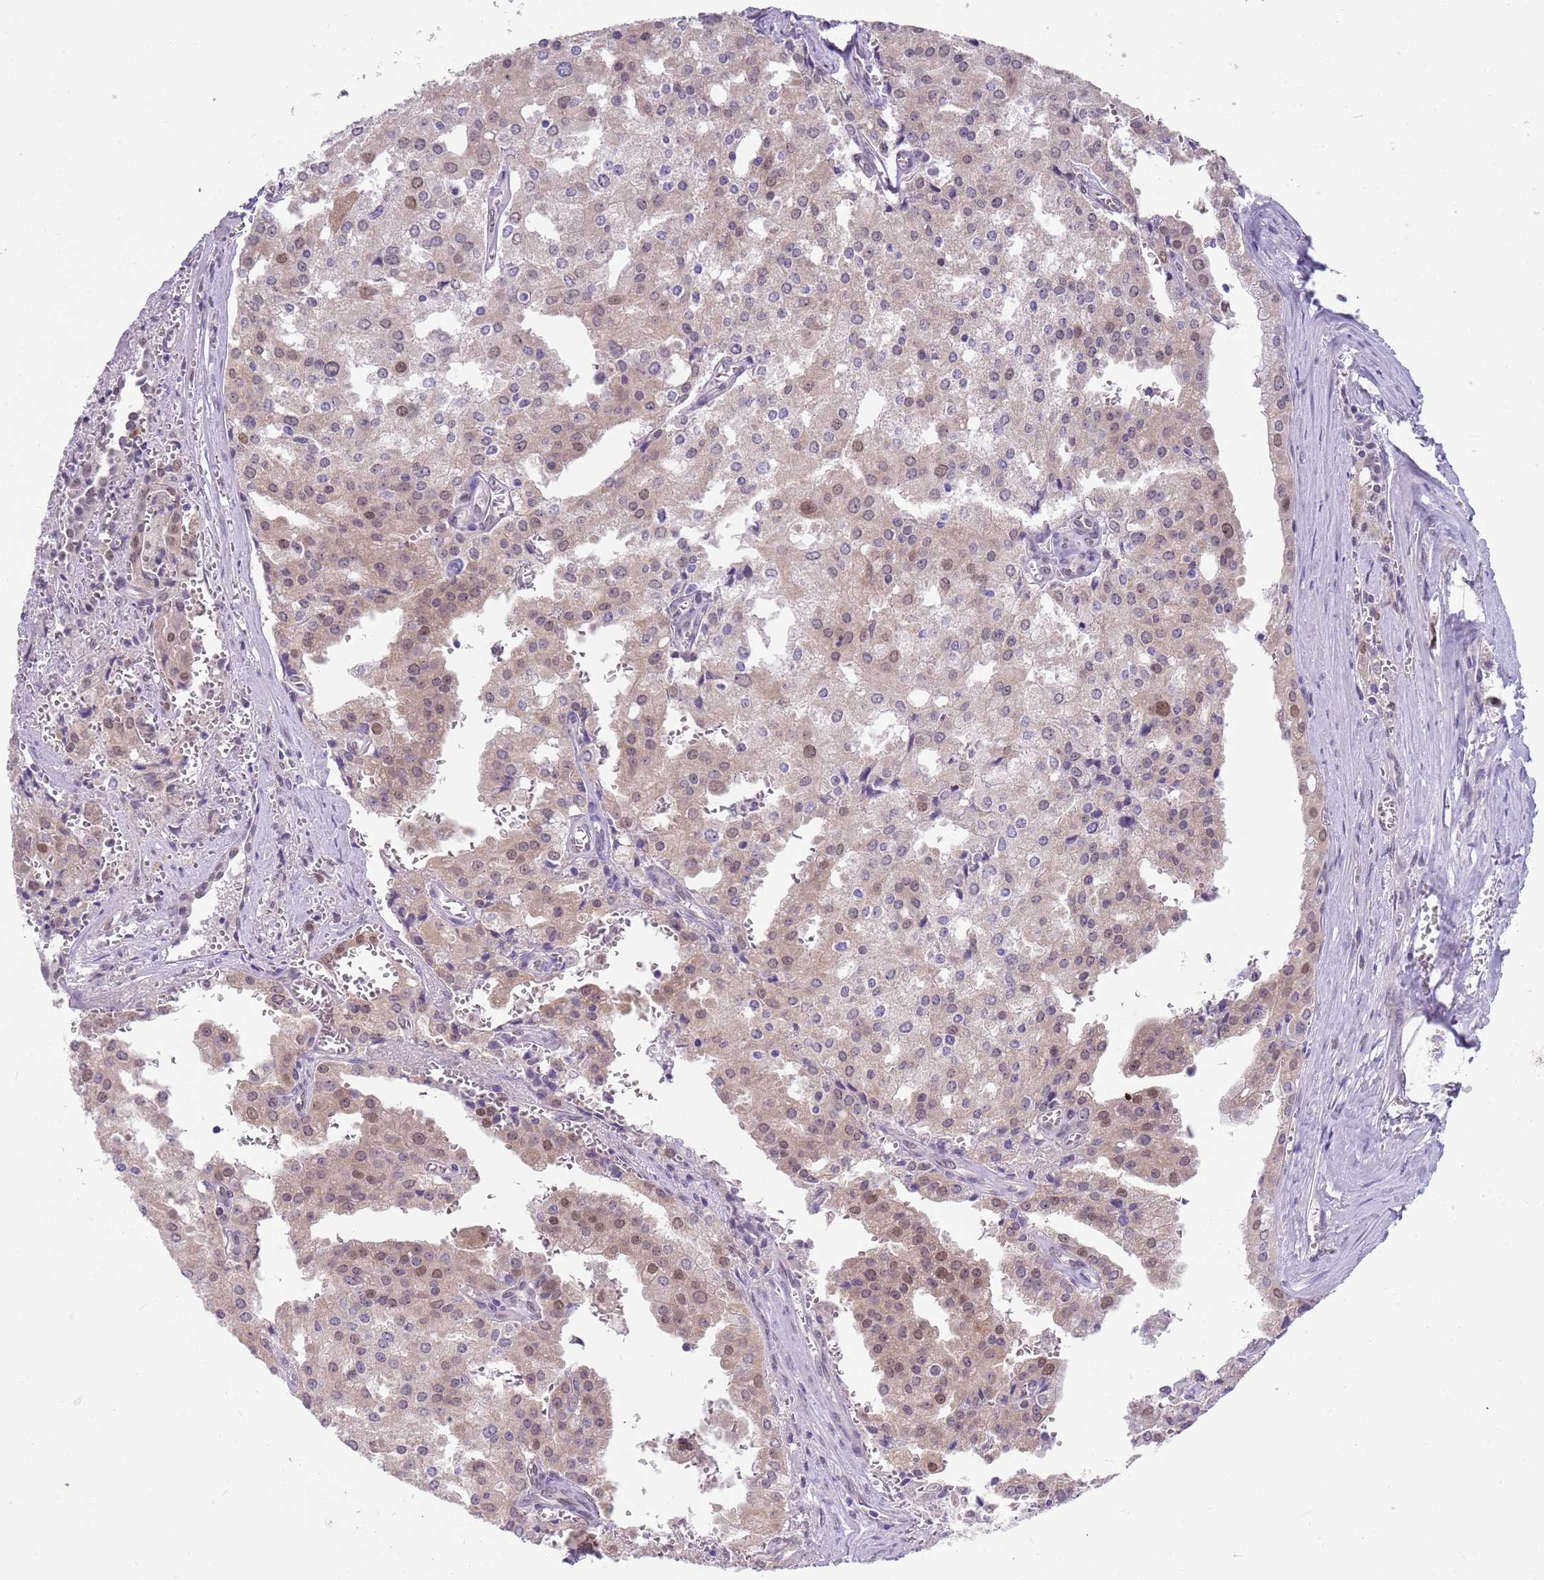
{"staining": {"intensity": "weak", "quantity": "25%-75%", "location": "nuclear"}, "tissue": "prostate cancer", "cell_type": "Tumor cells", "image_type": "cancer", "snomed": [{"axis": "morphology", "description": "Adenocarcinoma, High grade"}, {"axis": "topography", "description": "Prostate"}], "caption": "Immunohistochemical staining of prostate cancer demonstrates low levels of weak nuclear positivity in about 25%-75% of tumor cells.", "gene": "SEPHS2", "patient": {"sex": "male", "age": 68}}